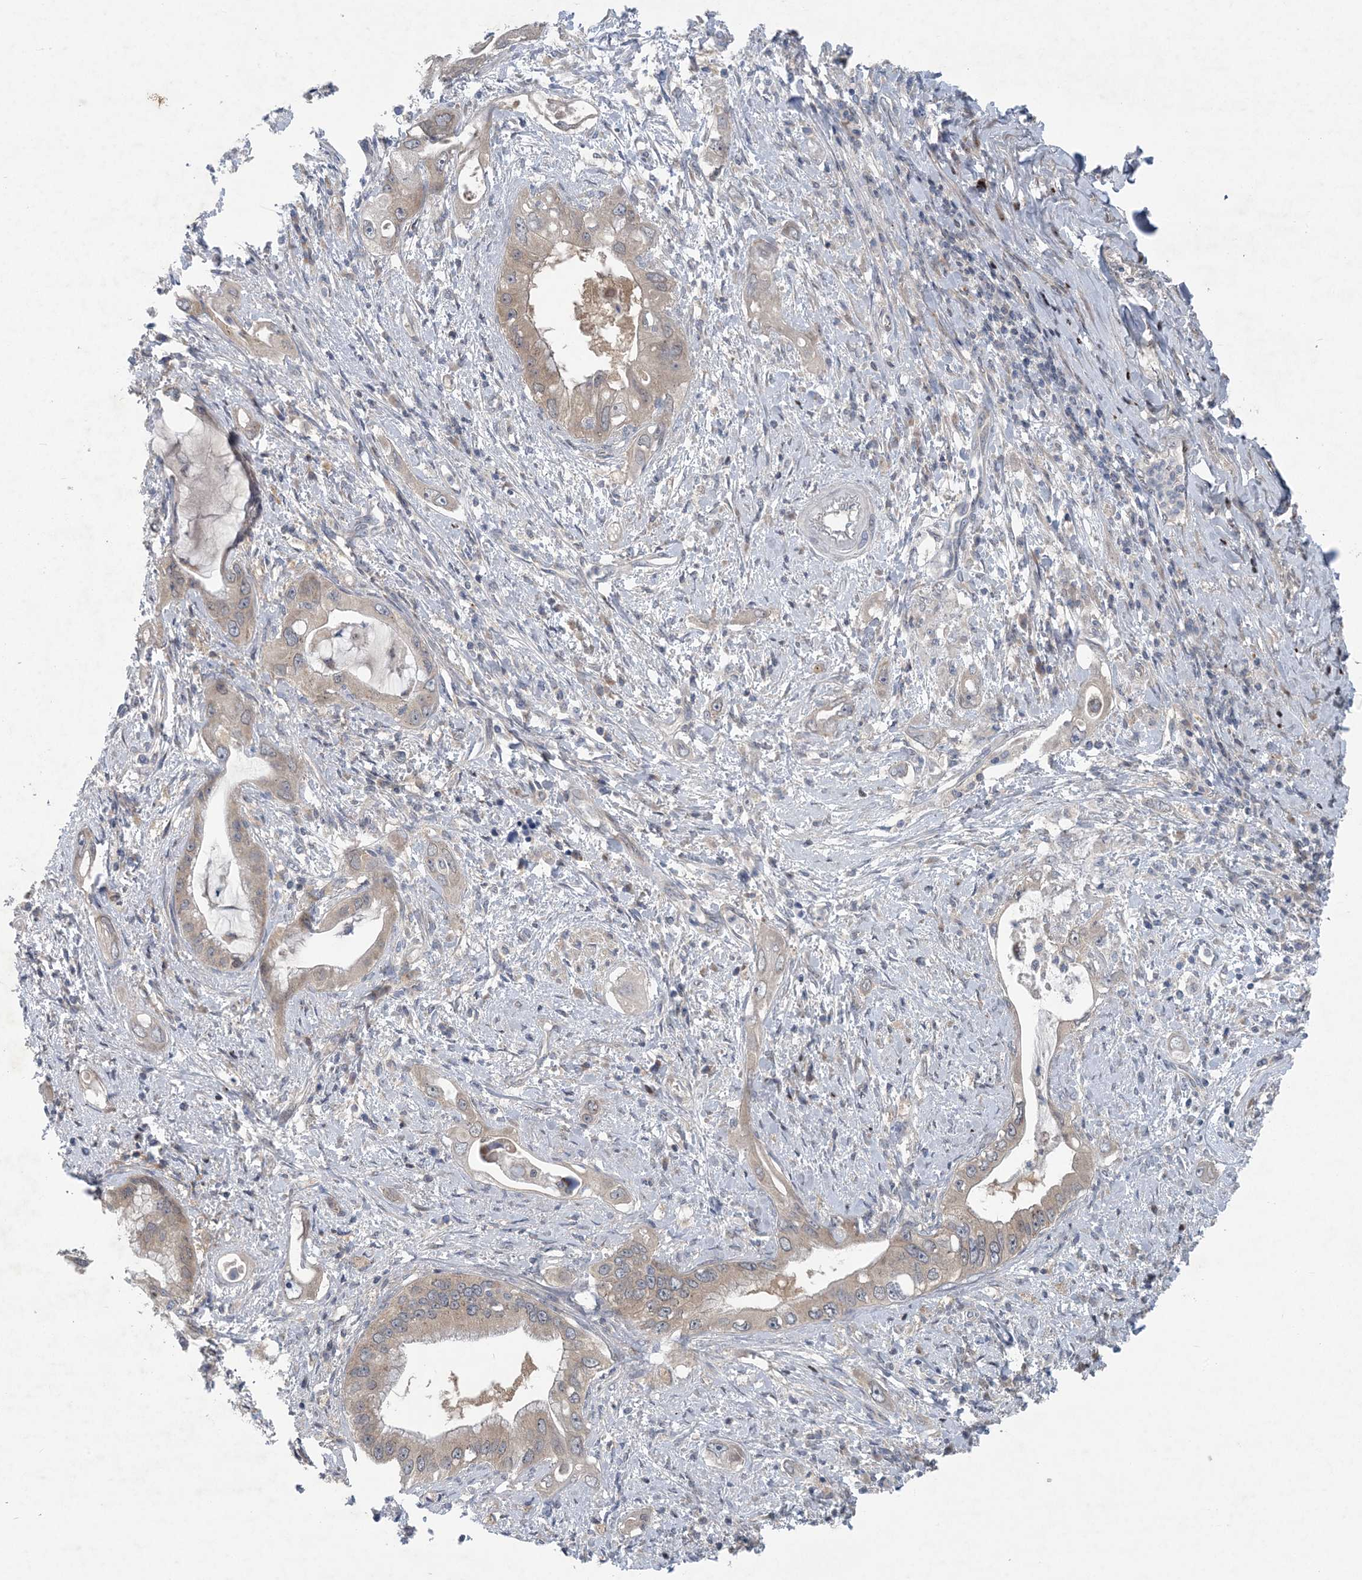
{"staining": {"intensity": "weak", "quantity": "25%-75%", "location": "cytoplasmic/membranous"}, "tissue": "pancreatic cancer", "cell_type": "Tumor cells", "image_type": "cancer", "snomed": [{"axis": "morphology", "description": "Inflammation, NOS"}, {"axis": "morphology", "description": "Adenocarcinoma, NOS"}, {"axis": "topography", "description": "Pancreas"}], "caption": "An image of adenocarcinoma (pancreatic) stained for a protein shows weak cytoplasmic/membranous brown staining in tumor cells.", "gene": "HIKESHI", "patient": {"sex": "female", "age": 56}}